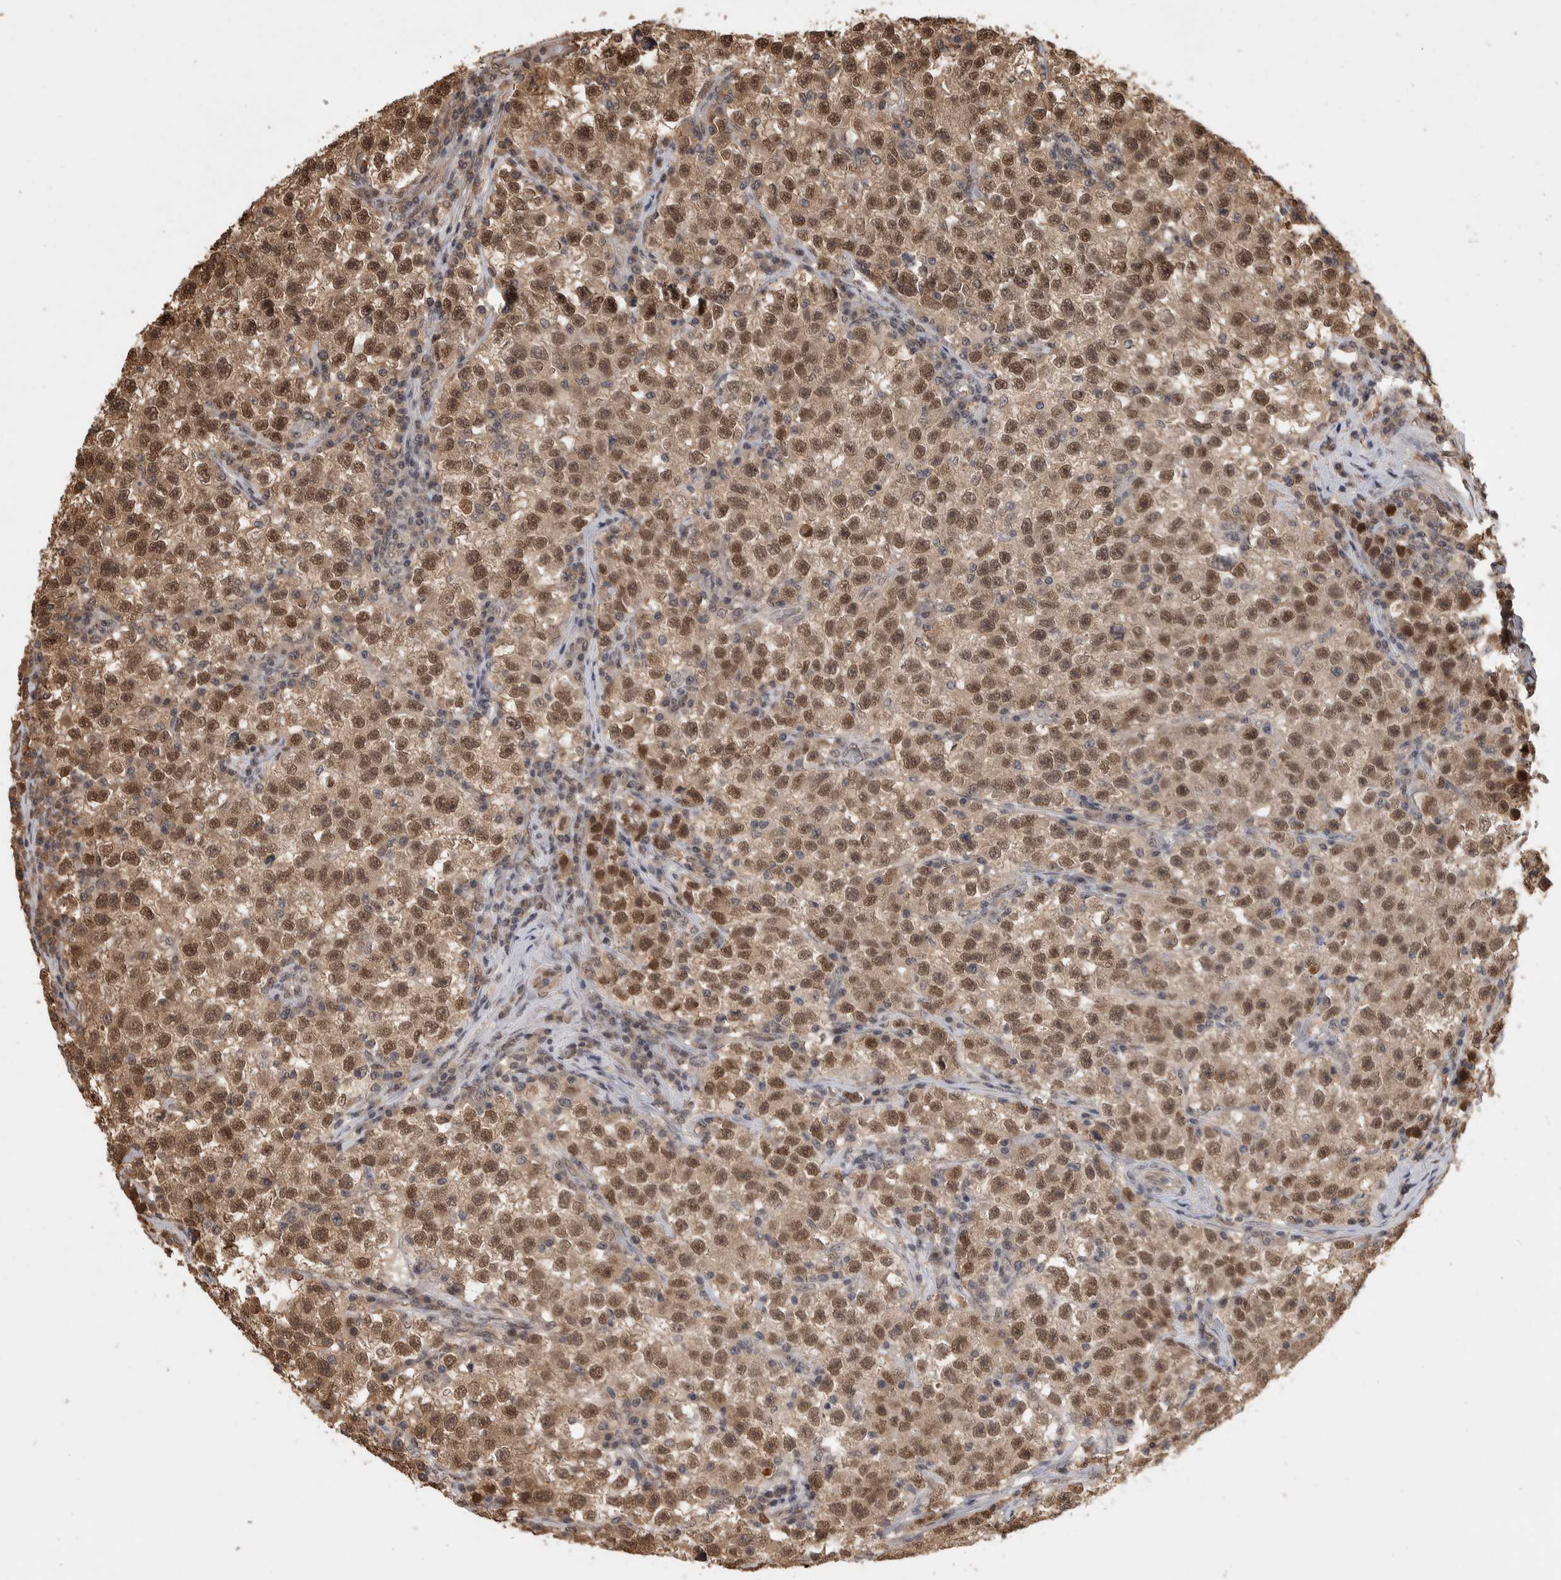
{"staining": {"intensity": "moderate", "quantity": ">75%", "location": "cytoplasmic/membranous,nuclear"}, "tissue": "testis cancer", "cell_type": "Tumor cells", "image_type": "cancer", "snomed": [{"axis": "morphology", "description": "Seminoma, NOS"}, {"axis": "topography", "description": "Testis"}], "caption": "There is medium levels of moderate cytoplasmic/membranous and nuclear expression in tumor cells of testis seminoma, as demonstrated by immunohistochemical staining (brown color).", "gene": "ZNF592", "patient": {"sex": "male", "age": 22}}